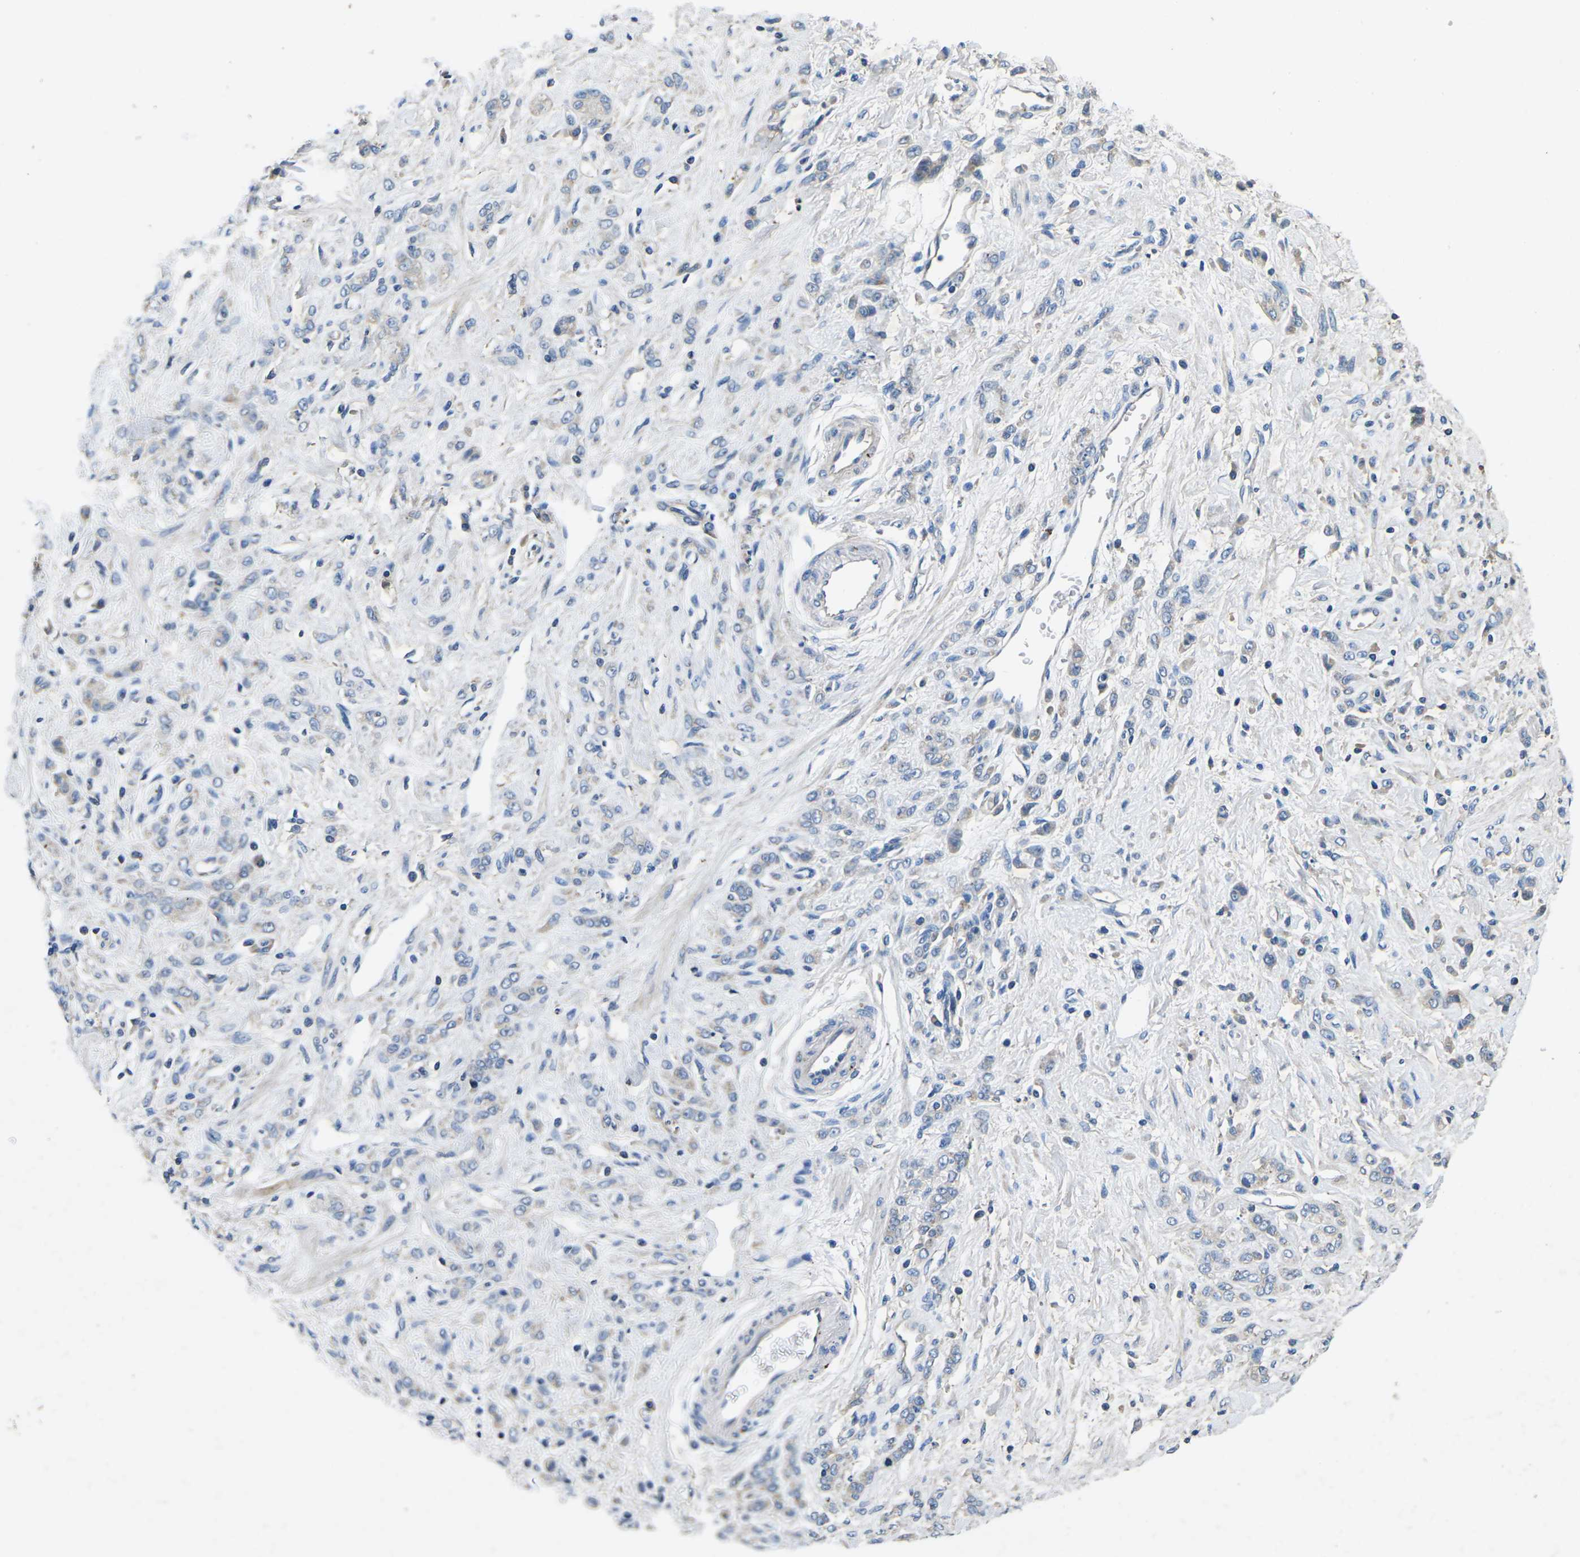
{"staining": {"intensity": "weak", "quantity": "<25%", "location": "cytoplasmic/membranous"}, "tissue": "stomach cancer", "cell_type": "Tumor cells", "image_type": "cancer", "snomed": [{"axis": "morphology", "description": "Normal tissue, NOS"}, {"axis": "morphology", "description": "Adenocarcinoma, NOS"}, {"axis": "topography", "description": "Stomach"}], "caption": "The photomicrograph reveals no staining of tumor cells in stomach cancer.", "gene": "PDCD6IP", "patient": {"sex": "male", "age": 82}}